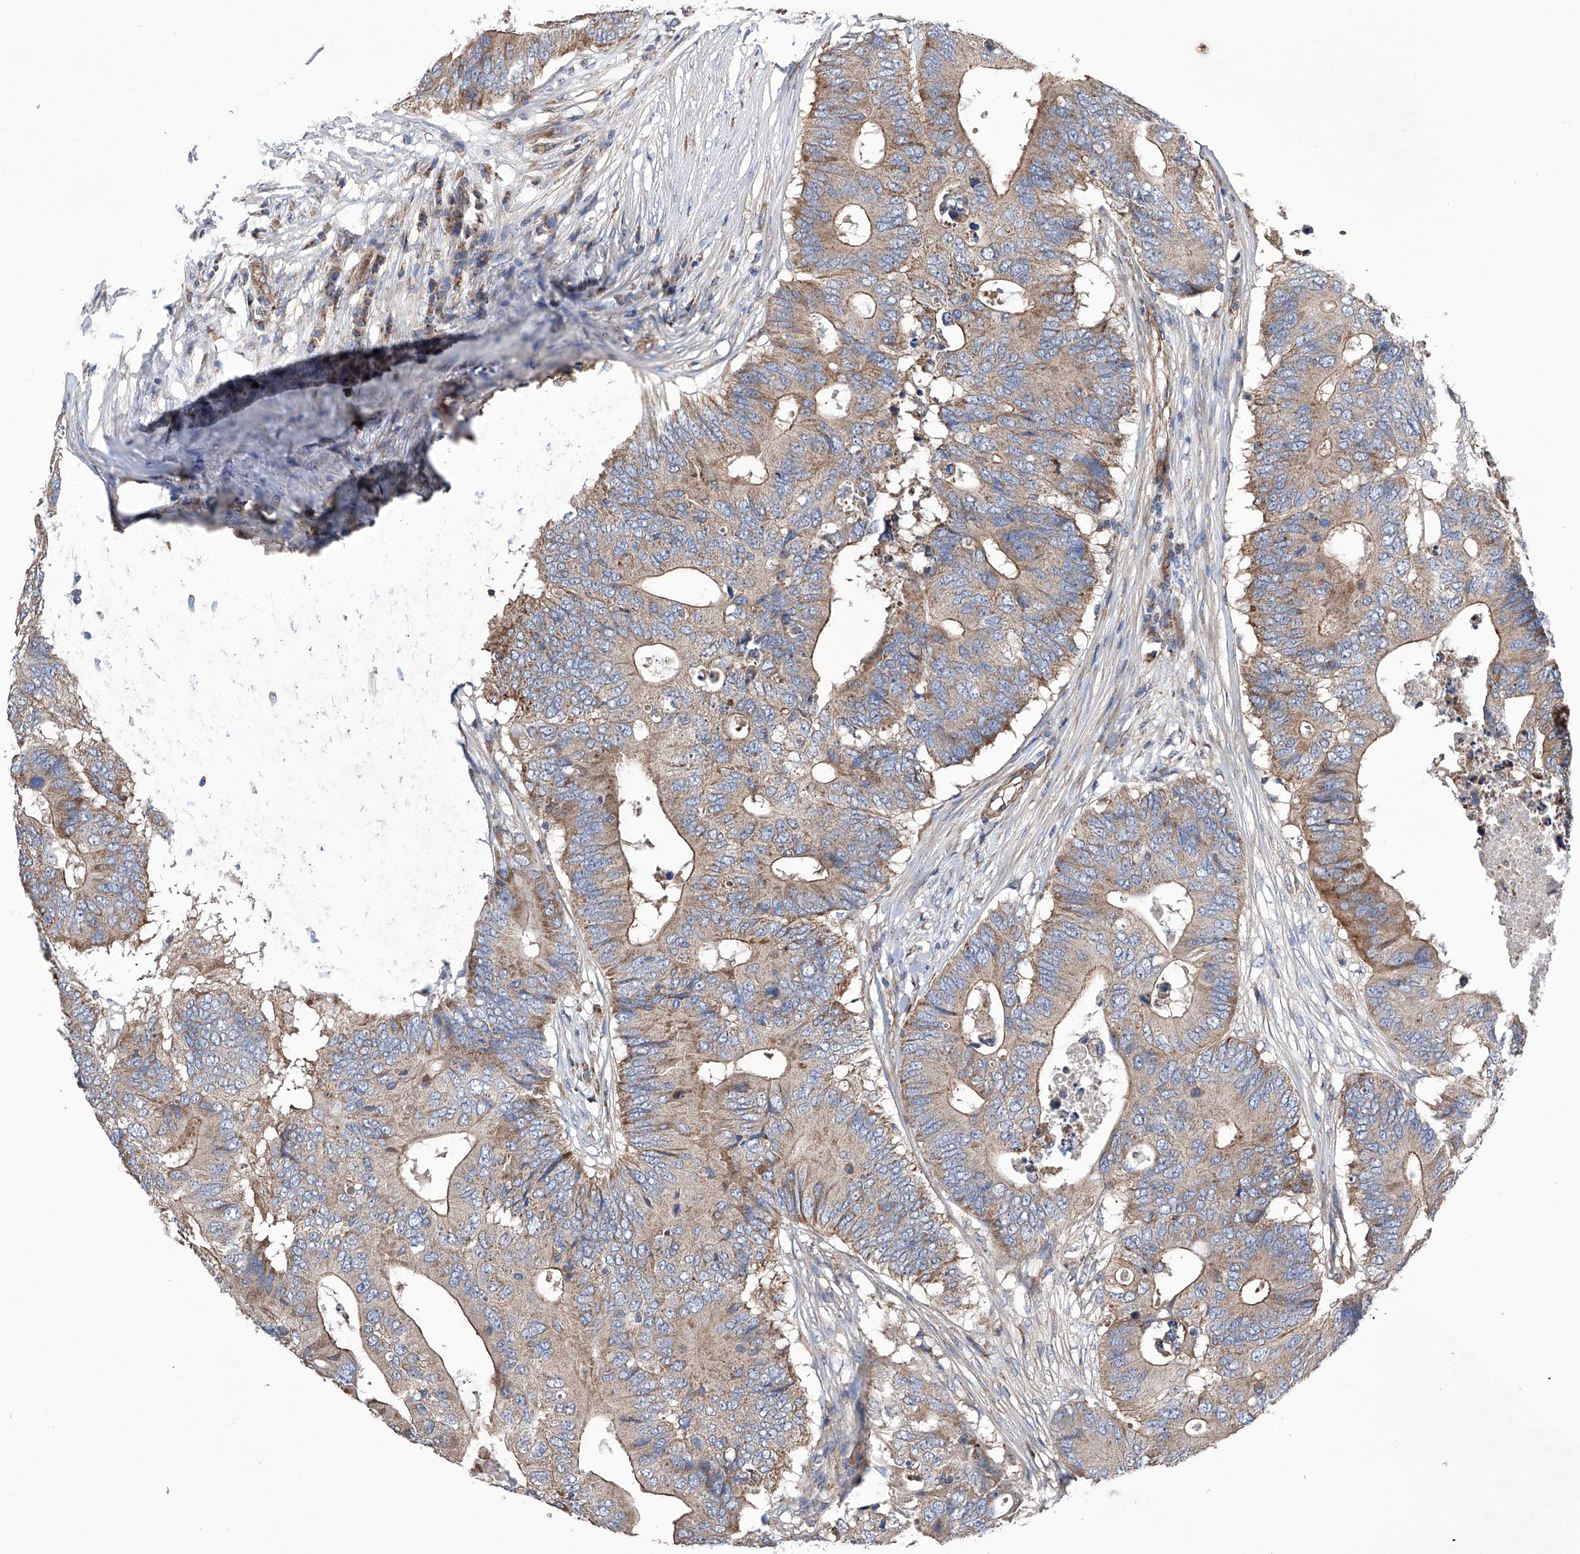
{"staining": {"intensity": "moderate", "quantity": ">75%", "location": "cytoplasmic/membranous"}, "tissue": "colorectal cancer", "cell_type": "Tumor cells", "image_type": "cancer", "snomed": [{"axis": "morphology", "description": "Adenocarcinoma, NOS"}, {"axis": "topography", "description": "Colon"}], "caption": "IHC of human colorectal adenocarcinoma exhibits medium levels of moderate cytoplasmic/membranous positivity in about >75% of tumor cells. Nuclei are stained in blue.", "gene": "EFCAB2", "patient": {"sex": "male", "age": 71}}